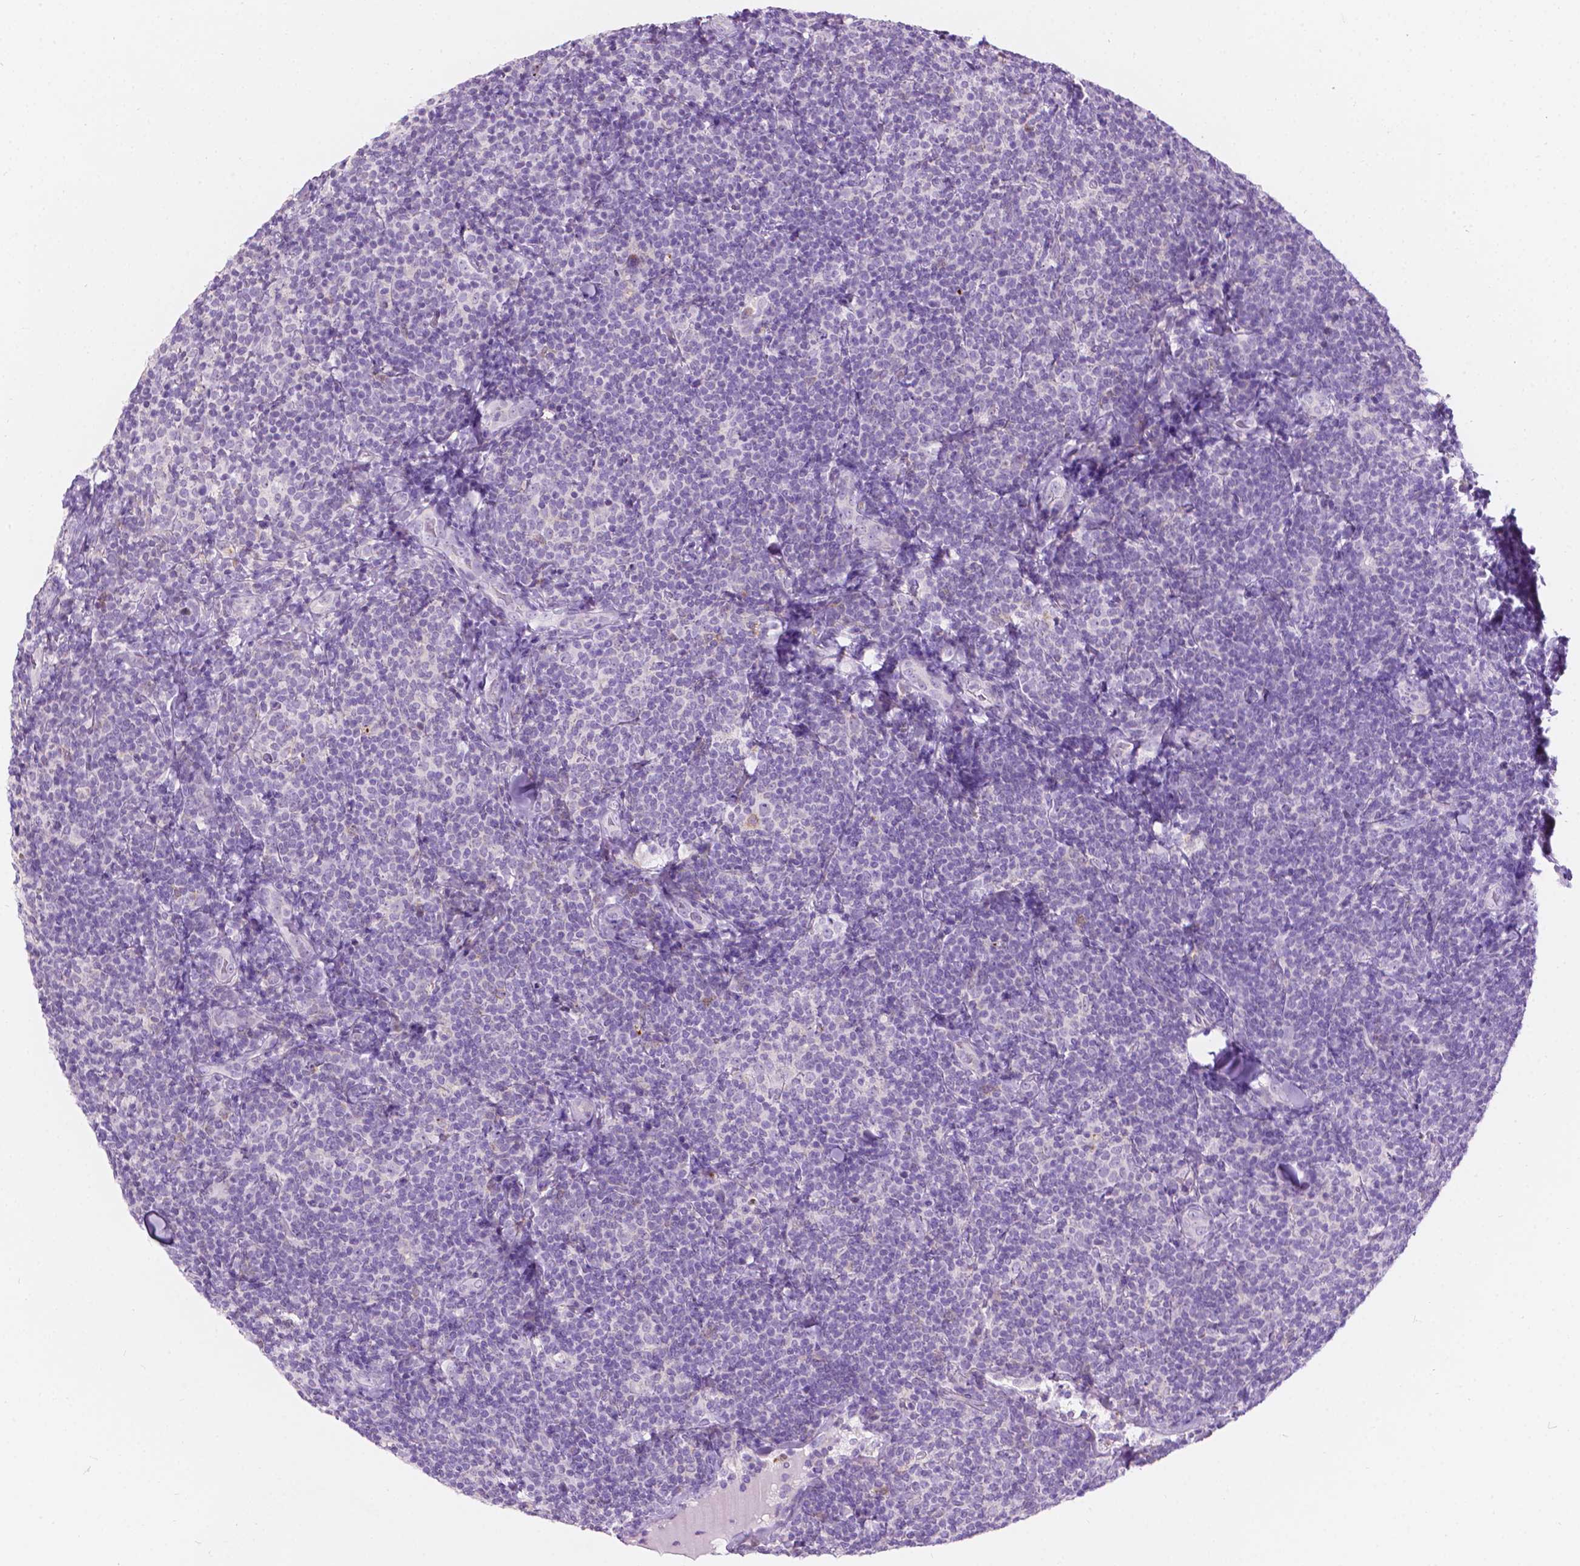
{"staining": {"intensity": "negative", "quantity": "none", "location": "none"}, "tissue": "lymphoma", "cell_type": "Tumor cells", "image_type": "cancer", "snomed": [{"axis": "morphology", "description": "Malignant lymphoma, non-Hodgkin's type, Low grade"}, {"axis": "topography", "description": "Lymph node"}], "caption": "A micrograph of lymphoma stained for a protein displays no brown staining in tumor cells.", "gene": "NOS1AP", "patient": {"sex": "female", "age": 56}}